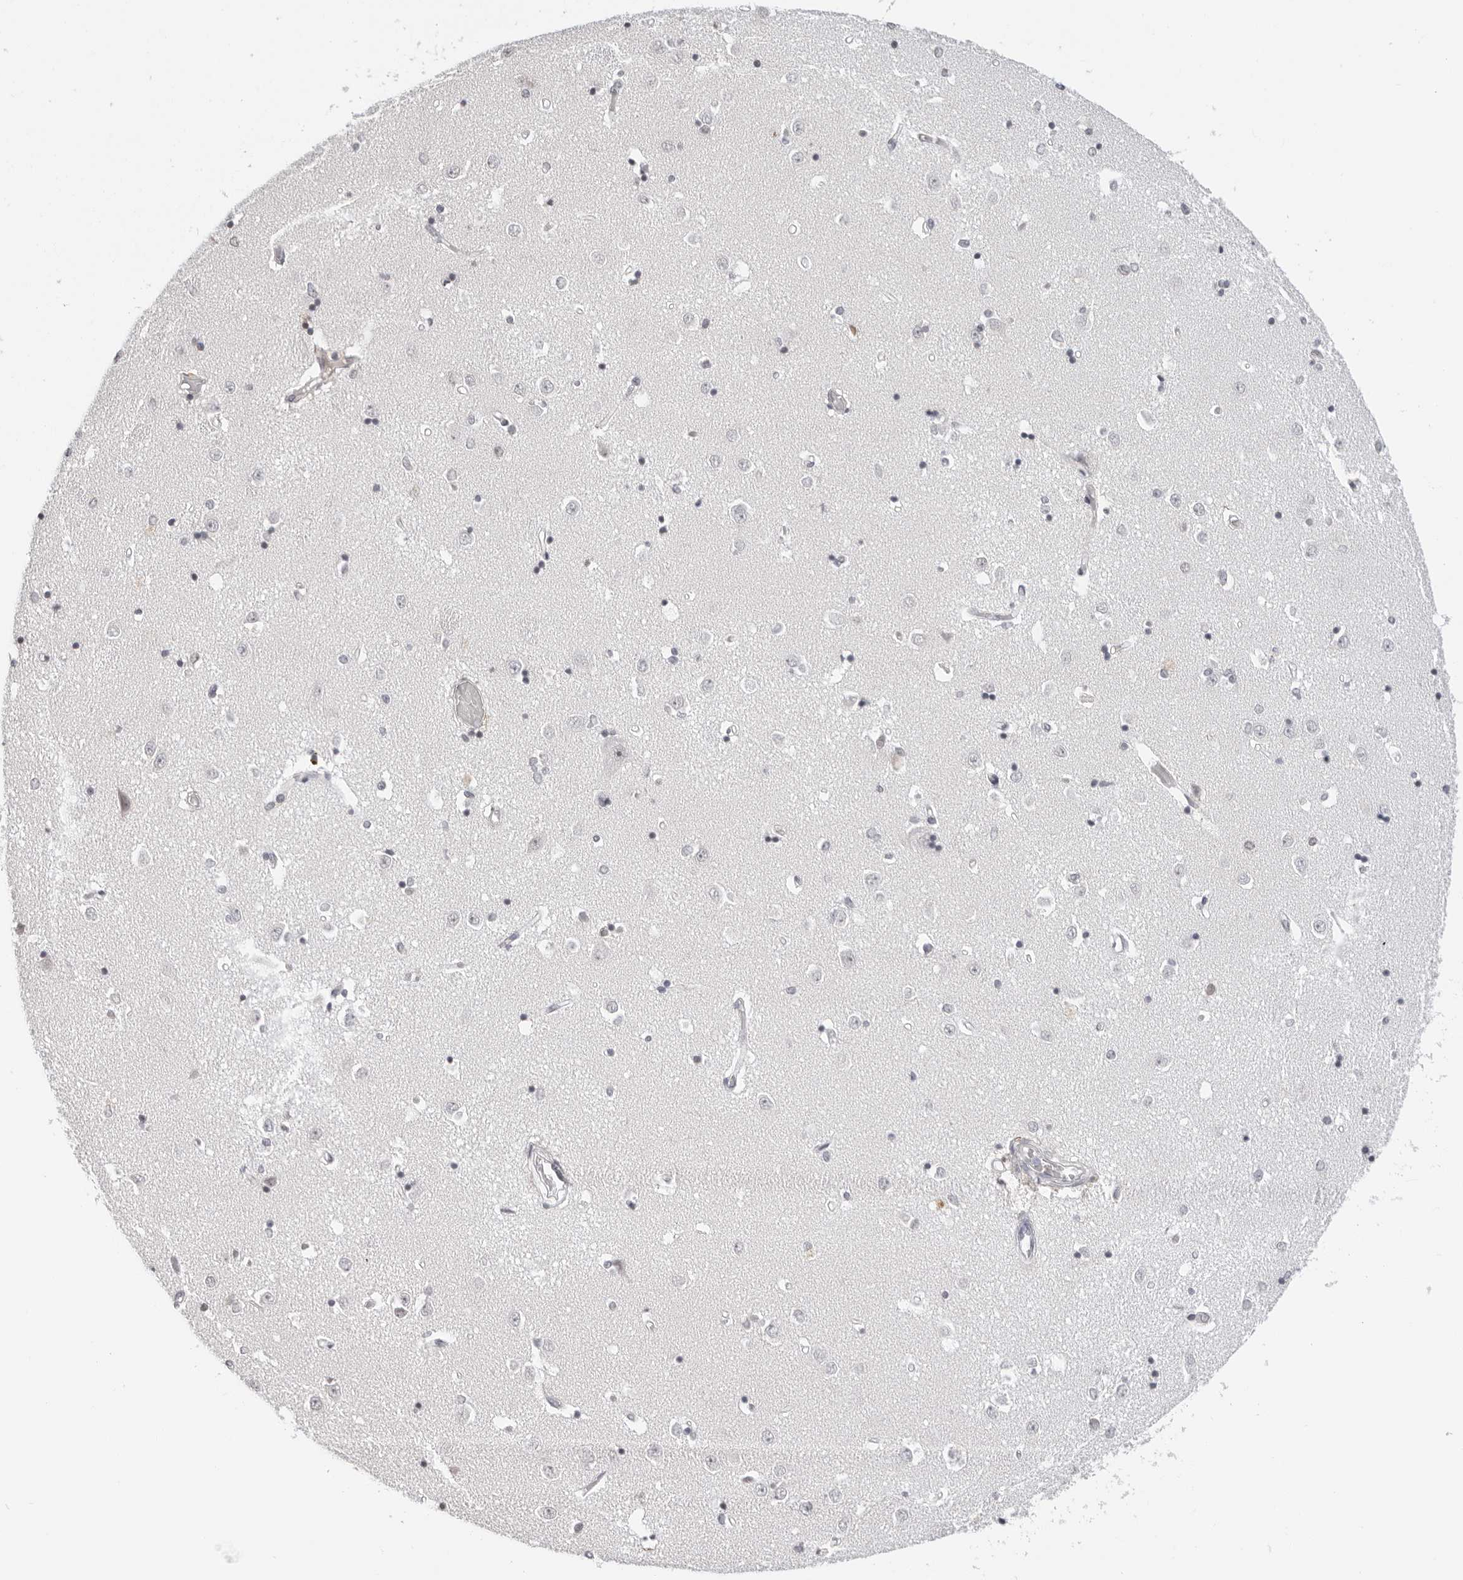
{"staining": {"intensity": "weak", "quantity": "<25%", "location": "nuclear"}, "tissue": "caudate", "cell_type": "Glial cells", "image_type": "normal", "snomed": [{"axis": "morphology", "description": "Normal tissue, NOS"}, {"axis": "topography", "description": "Lateral ventricle wall"}], "caption": "This is an immunohistochemistry (IHC) micrograph of unremarkable human caudate. There is no expression in glial cells.", "gene": "MSH6", "patient": {"sex": "male", "age": 45}}